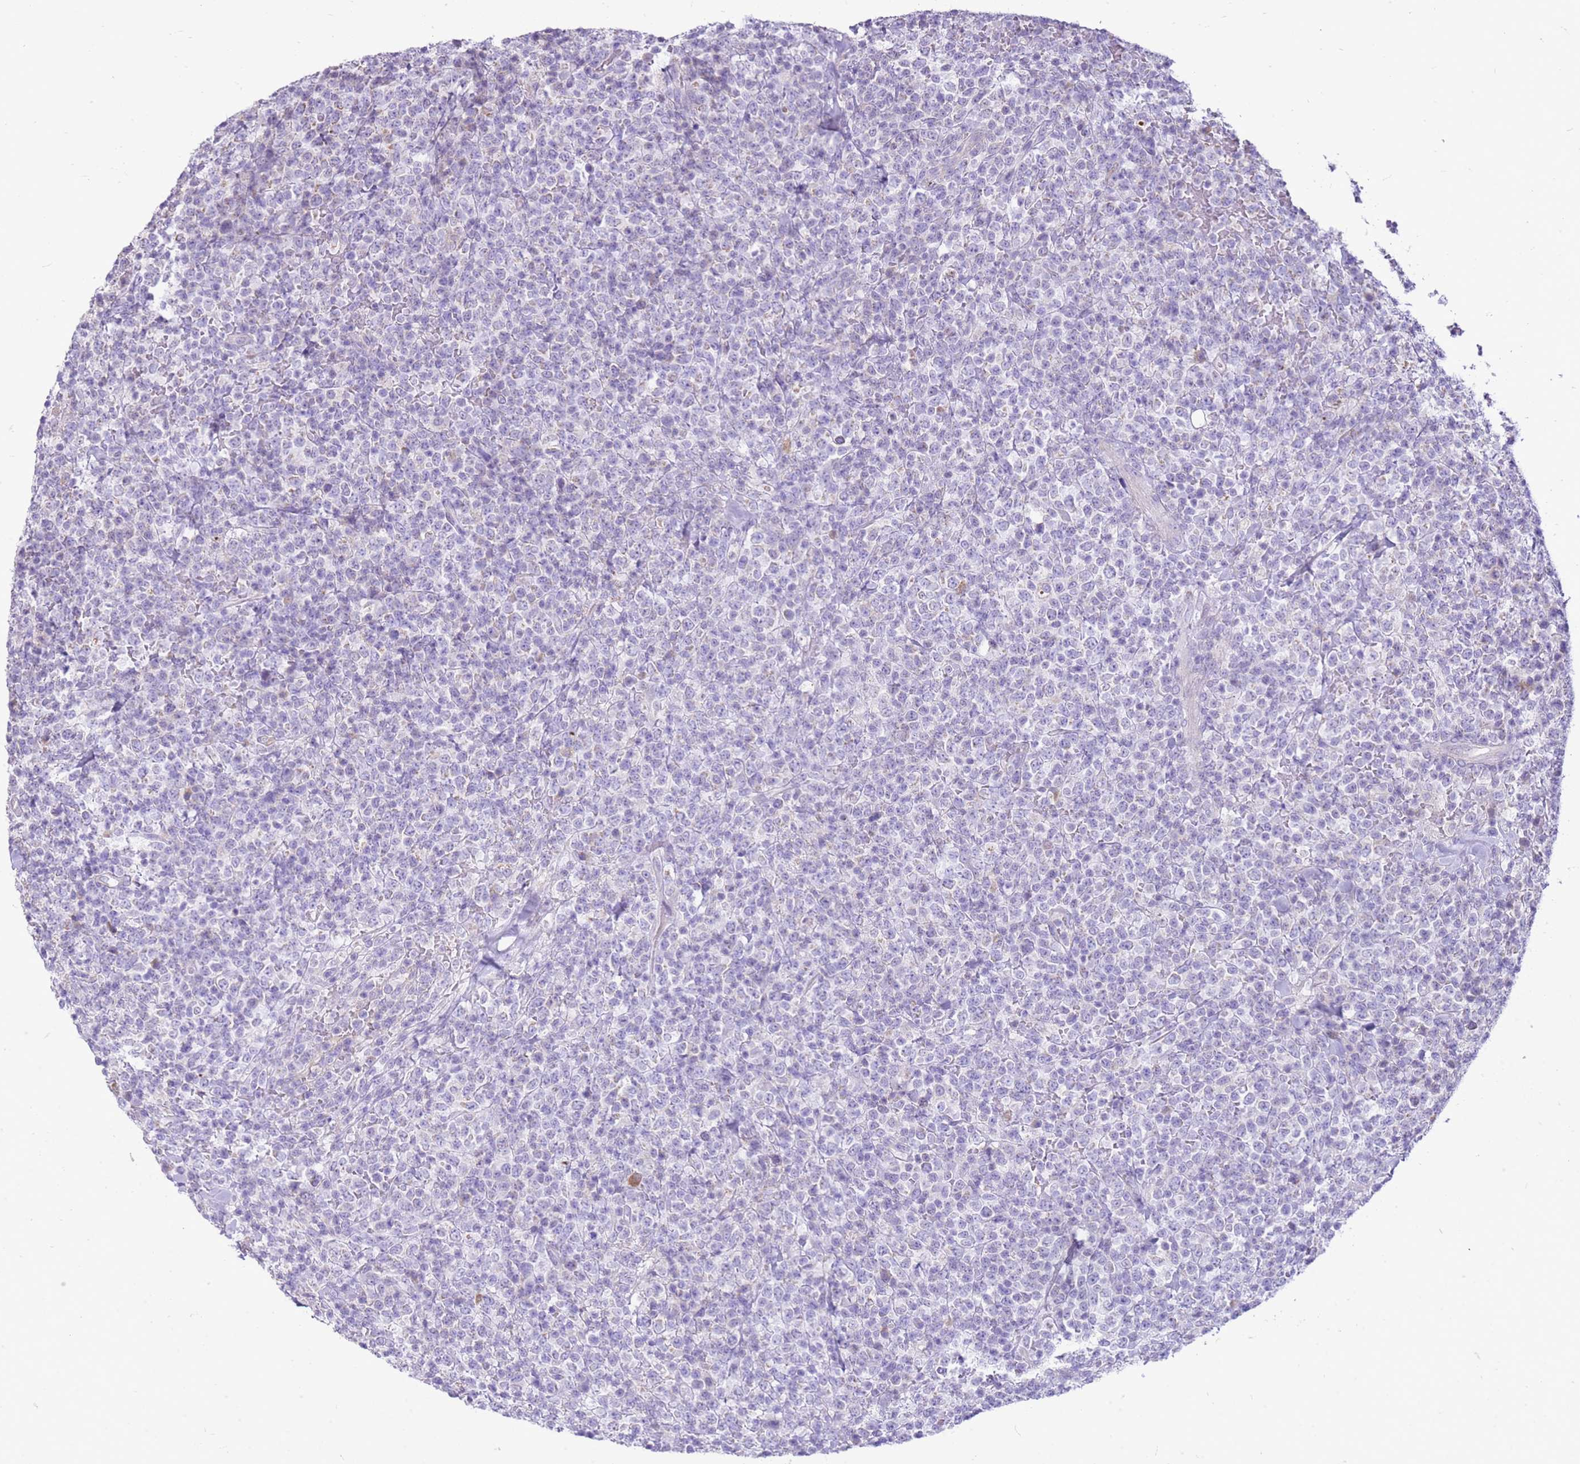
{"staining": {"intensity": "negative", "quantity": "none", "location": "none"}, "tissue": "lymphoma", "cell_type": "Tumor cells", "image_type": "cancer", "snomed": [{"axis": "morphology", "description": "Malignant lymphoma, non-Hodgkin's type, High grade"}, {"axis": "topography", "description": "Colon"}], "caption": "Immunohistochemical staining of human malignant lymphoma, non-Hodgkin's type (high-grade) exhibits no significant expression in tumor cells.", "gene": "FABP2", "patient": {"sex": "female", "age": 53}}